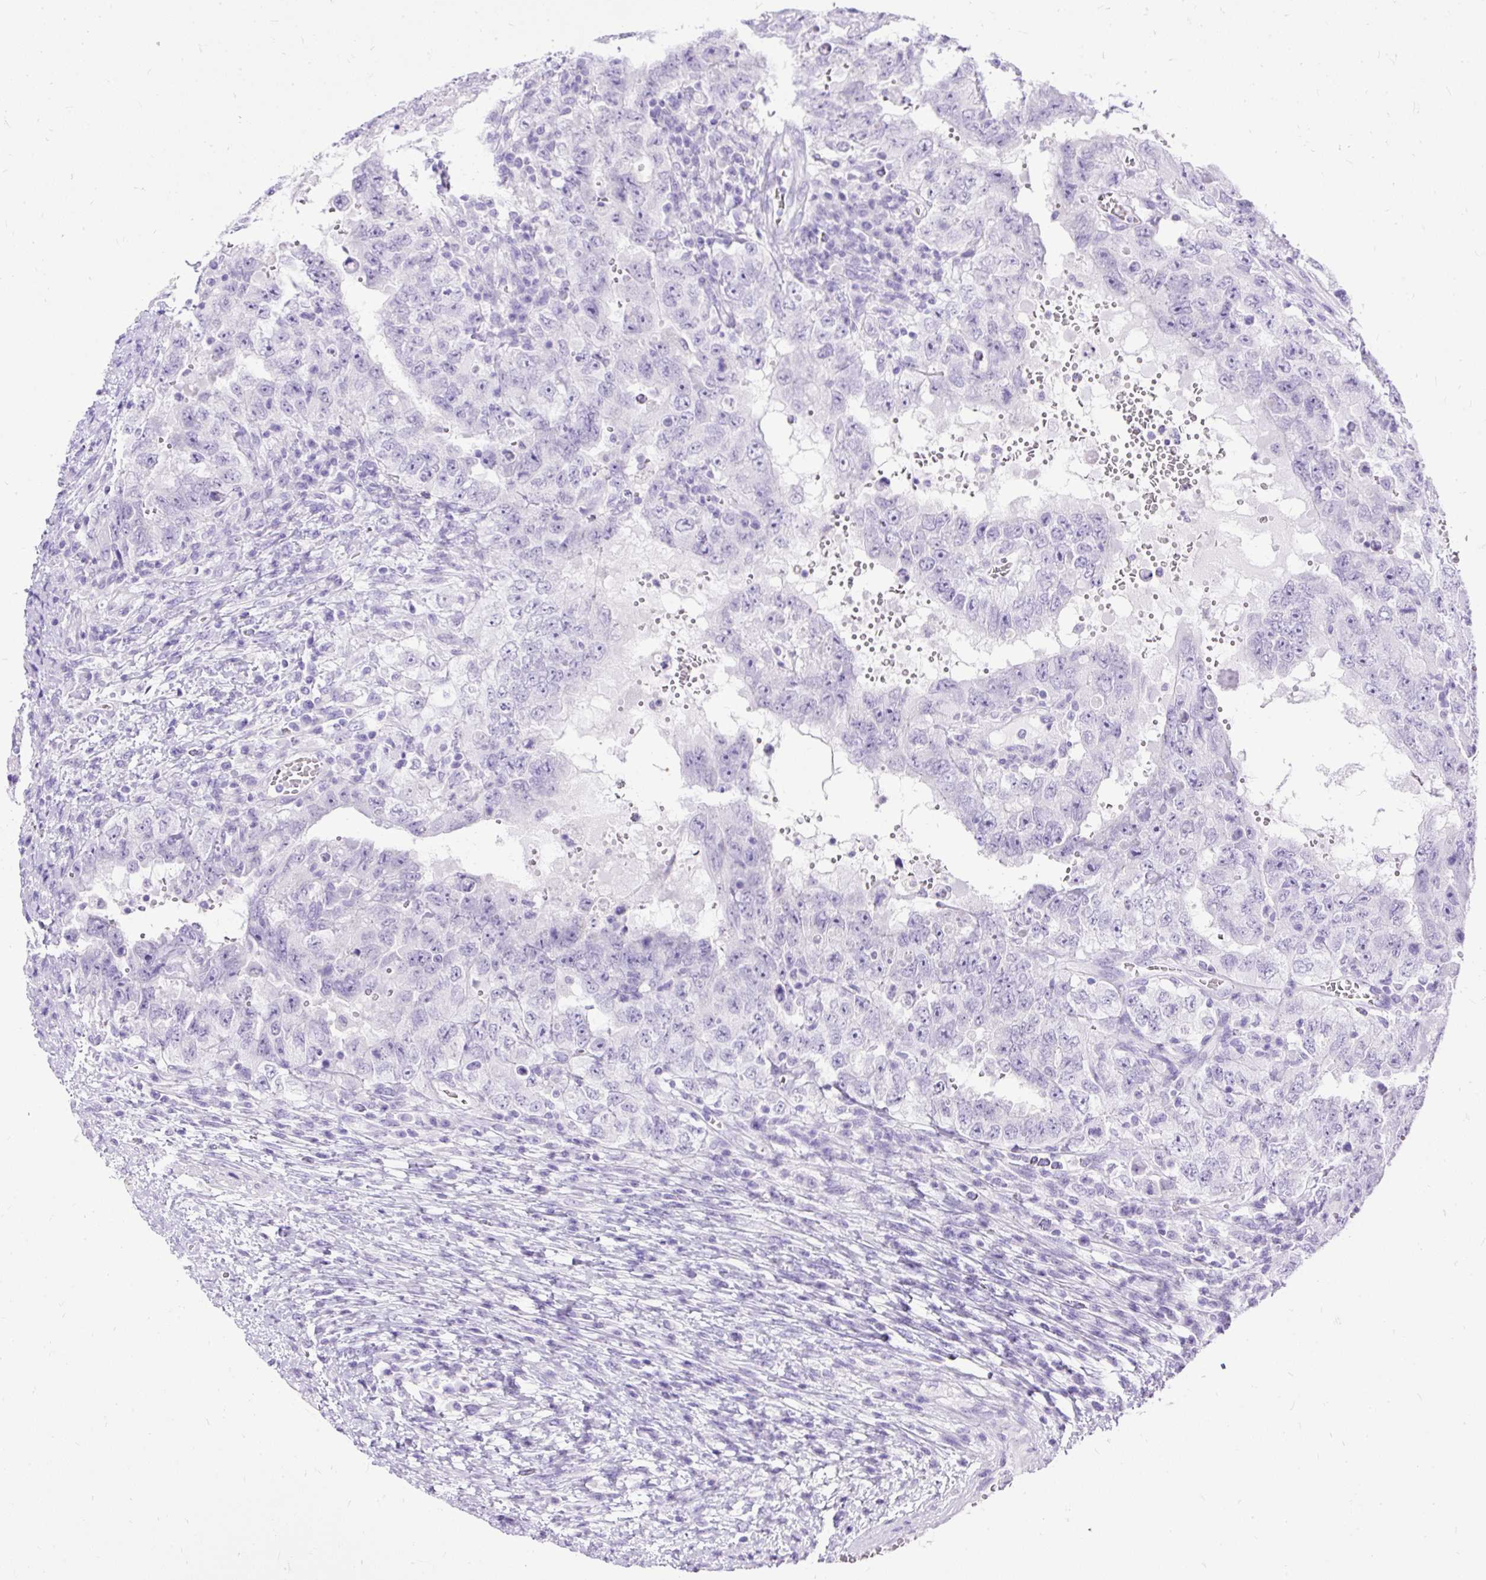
{"staining": {"intensity": "negative", "quantity": "none", "location": "none"}, "tissue": "testis cancer", "cell_type": "Tumor cells", "image_type": "cancer", "snomed": [{"axis": "morphology", "description": "Carcinoma, Embryonal, NOS"}, {"axis": "topography", "description": "Testis"}], "caption": "Photomicrograph shows no protein staining in tumor cells of embryonal carcinoma (testis) tissue.", "gene": "HEY1", "patient": {"sex": "male", "age": 26}}